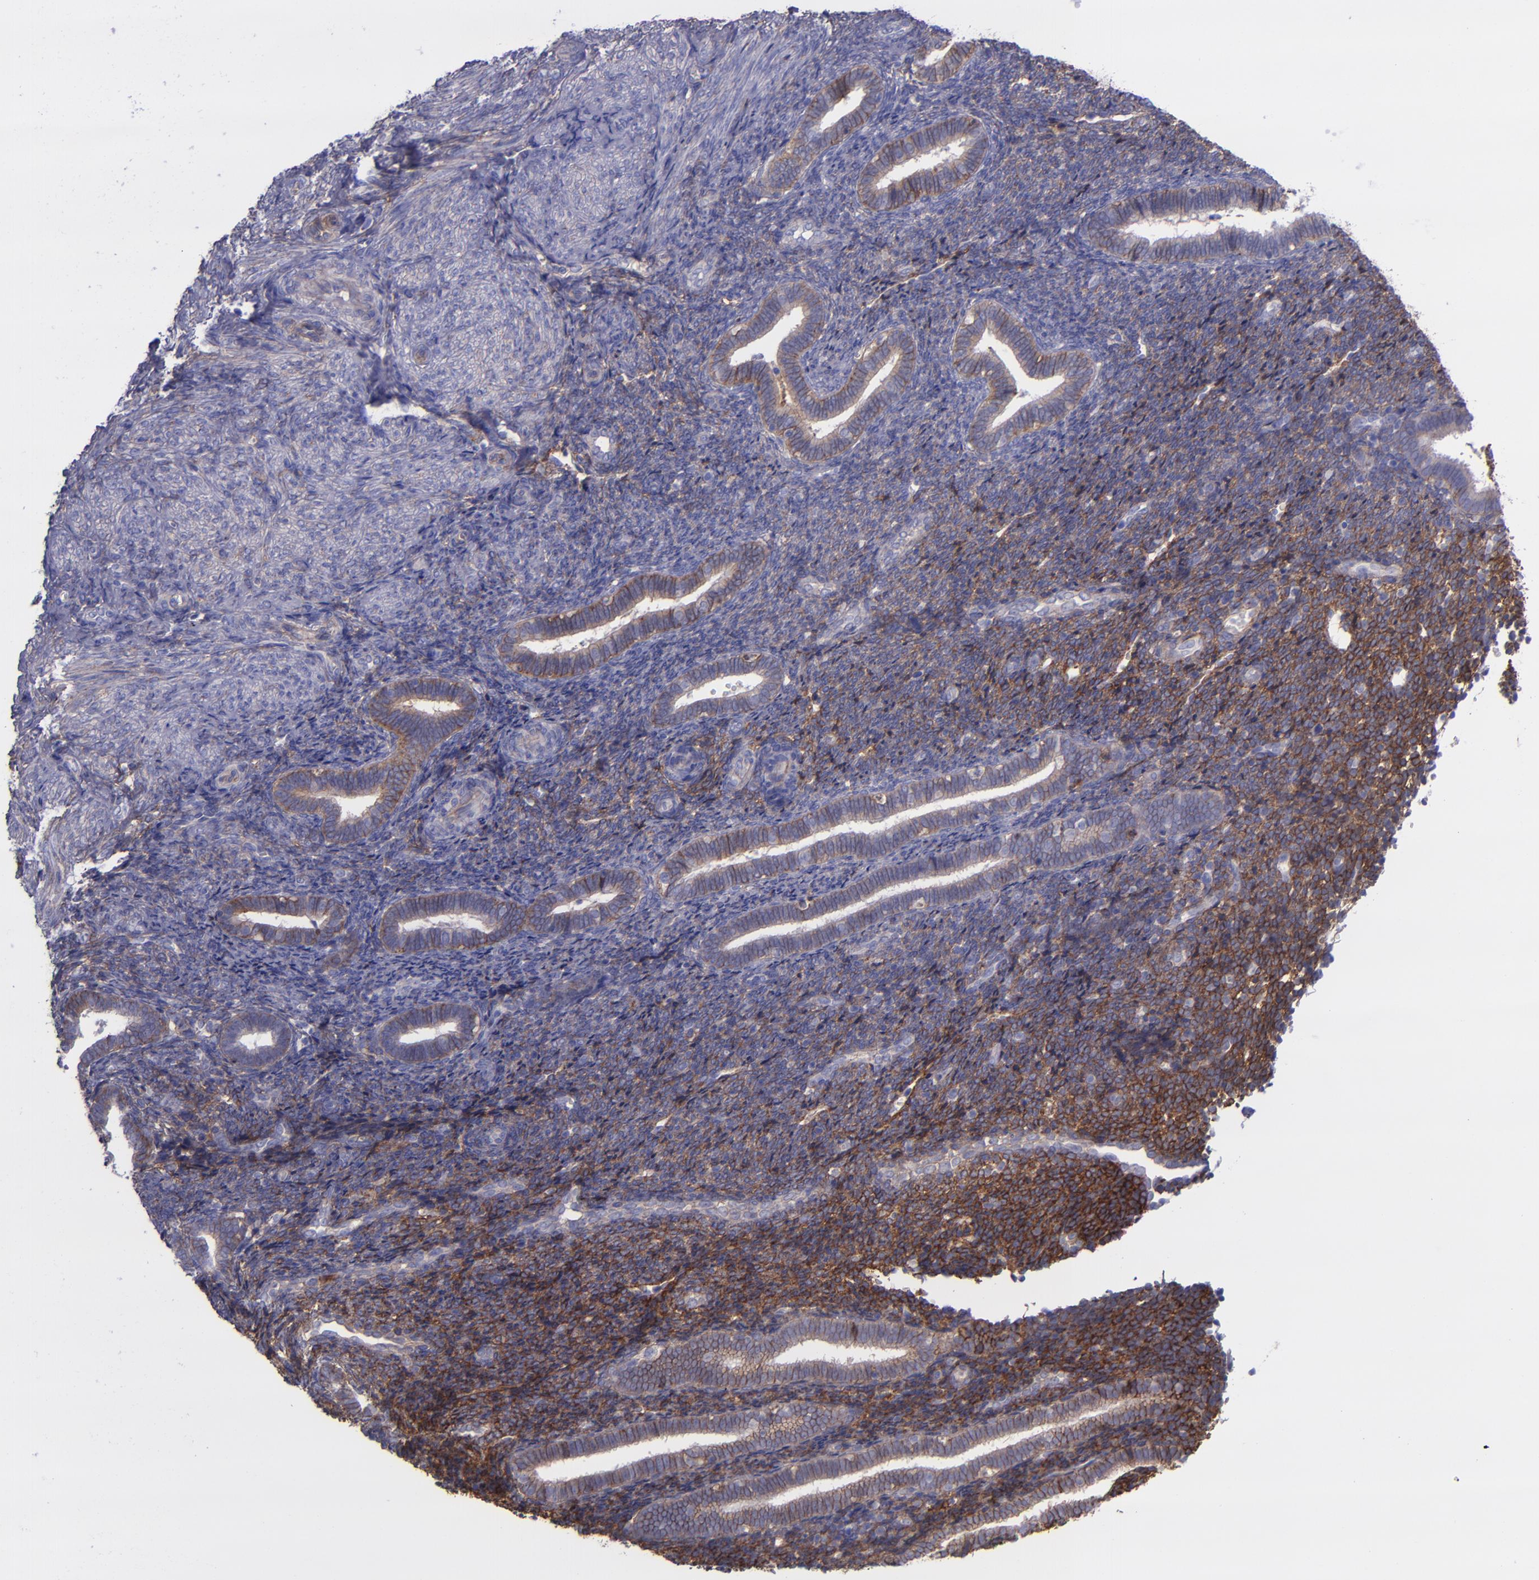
{"staining": {"intensity": "moderate", "quantity": ">75%", "location": "cytoplasmic/membranous"}, "tissue": "endometrium", "cell_type": "Cells in endometrial stroma", "image_type": "normal", "snomed": [{"axis": "morphology", "description": "Normal tissue, NOS"}, {"axis": "topography", "description": "Endometrium"}], "caption": "Immunohistochemical staining of benign human endometrium displays moderate cytoplasmic/membranous protein expression in approximately >75% of cells in endometrial stroma. (brown staining indicates protein expression, while blue staining denotes nuclei).", "gene": "ITGAV", "patient": {"sex": "female", "age": 27}}